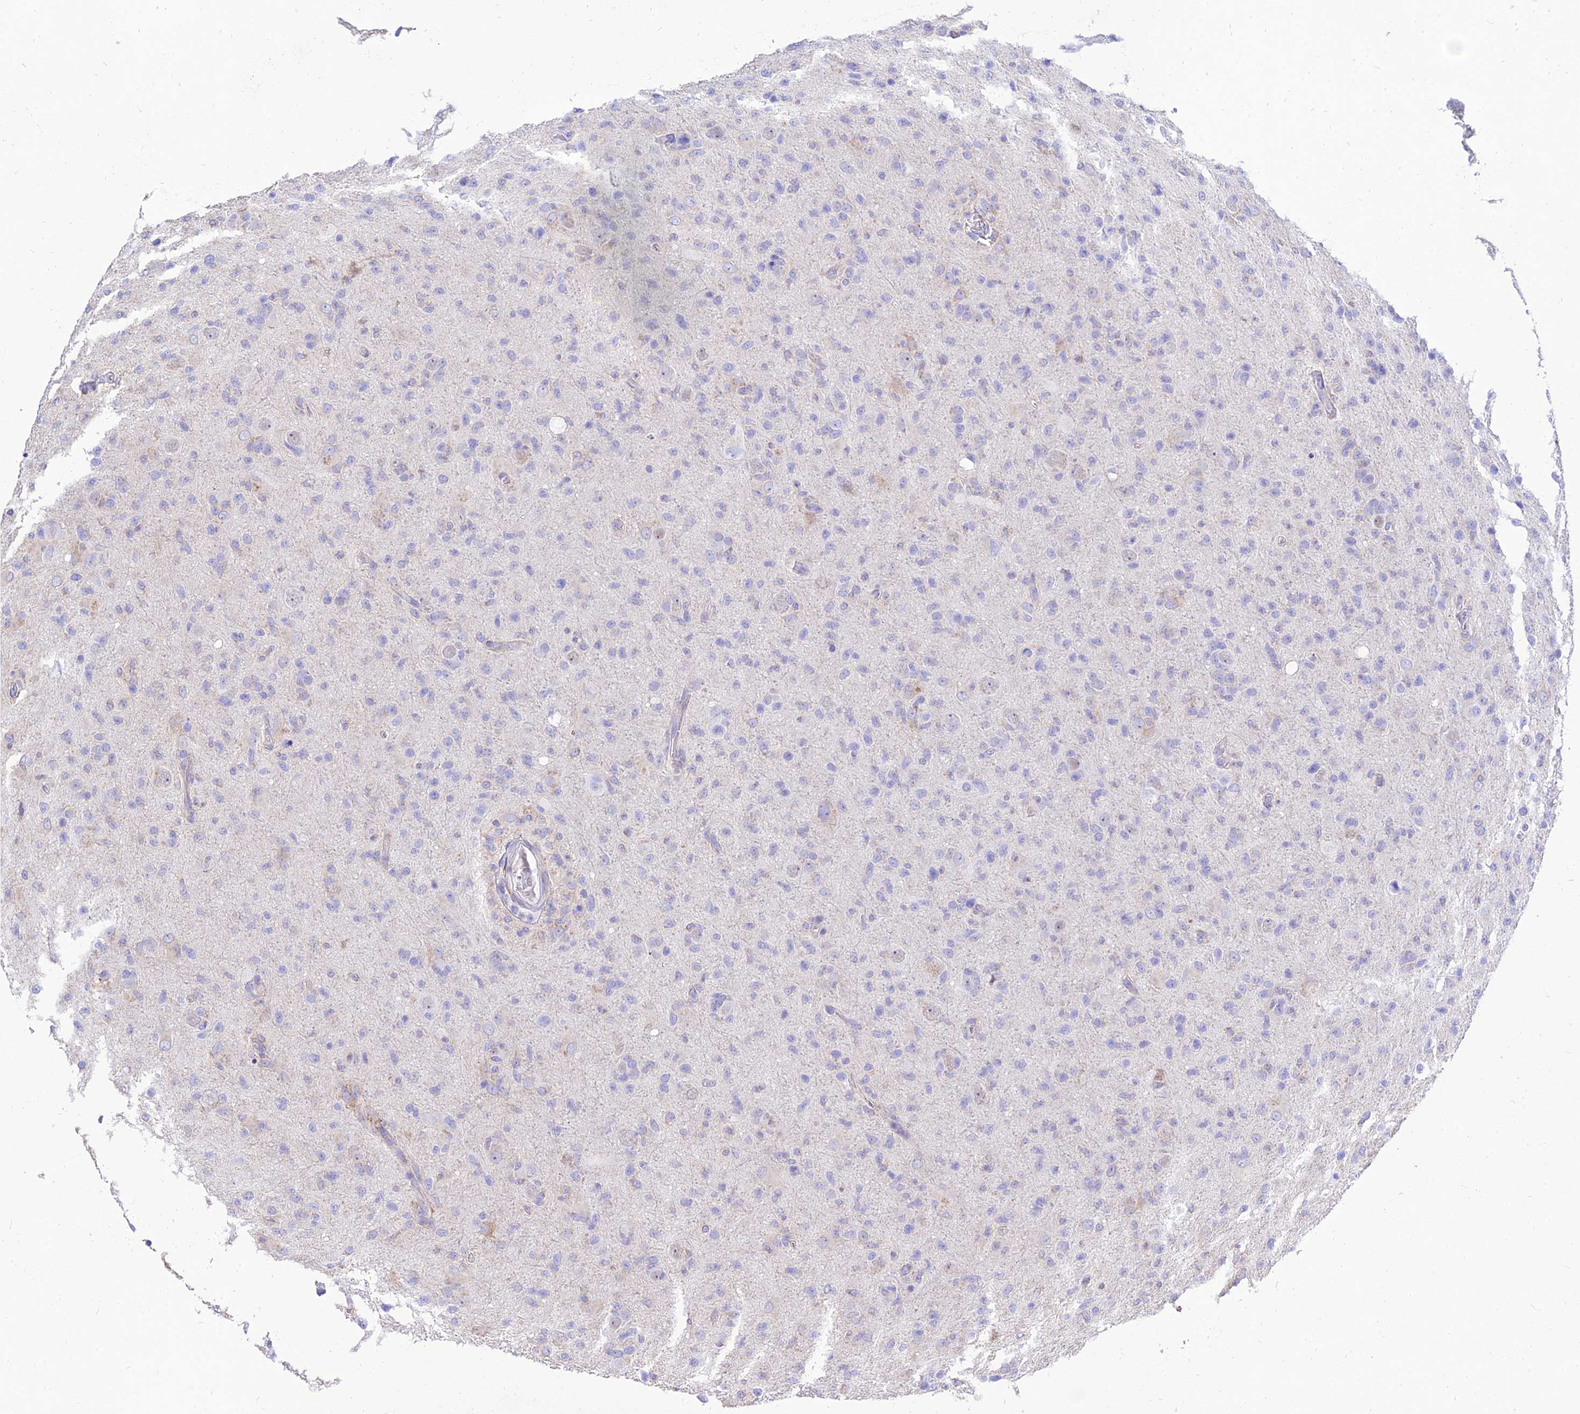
{"staining": {"intensity": "negative", "quantity": "none", "location": "none"}, "tissue": "glioma", "cell_type": "Tumor cells", "image_type": "cancer", "snomed": [{"axis": "morphology", "description": "Glioma, malignant, High grade"}, {"axis": "topography", "description": "Brain"}], "caption": "A histopathology image of glioma stained for a protein demonstrates no brown staining in tumor cells.", "gene": "PKN3", "patient": {"sex": "female", "age": 57}}